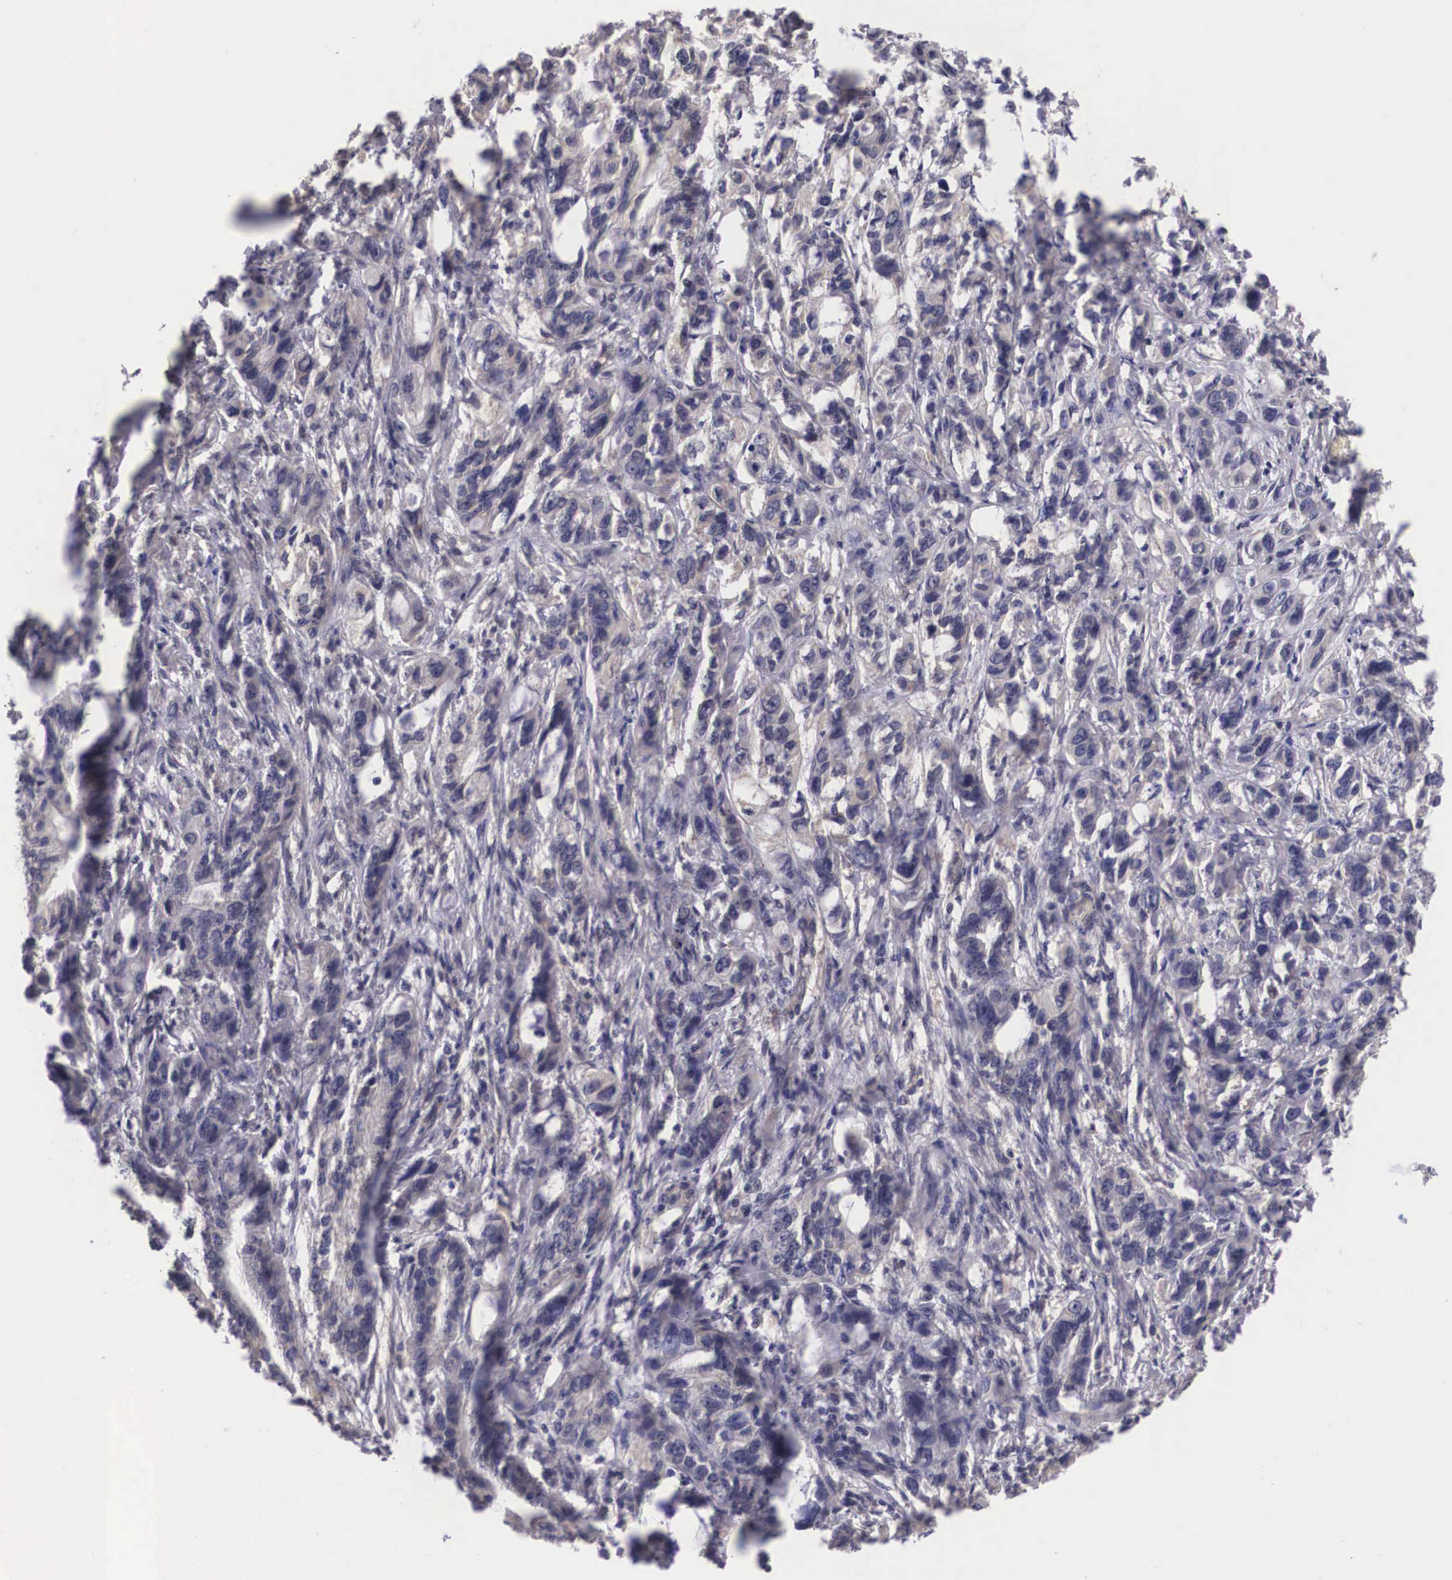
{"staining": {"intensity": "weak", "quantity": "25%-75%", "location": "cytoplasmic/membranous"}, "tissue": "stomach cancer", "cell_type": "Tumor cells", "image_type": "cancer", "snomed": [{"axis": "morphology", "description": "Adenocarcinoma, NOS"}, {"axis": "topography", "description": "Stomach, upper"}], "caption": "High-magnification brightfield microscopy of stomach cancer stained with DAB (brown) and counterstained with hematoxylin (blue). tumor cells exhibit weak cytoplasmic/membranous positivity is appreciated in approximately25%-75% of cells.", "gene": "OTX2", "patient": {"sex": "male", "age": 47}}